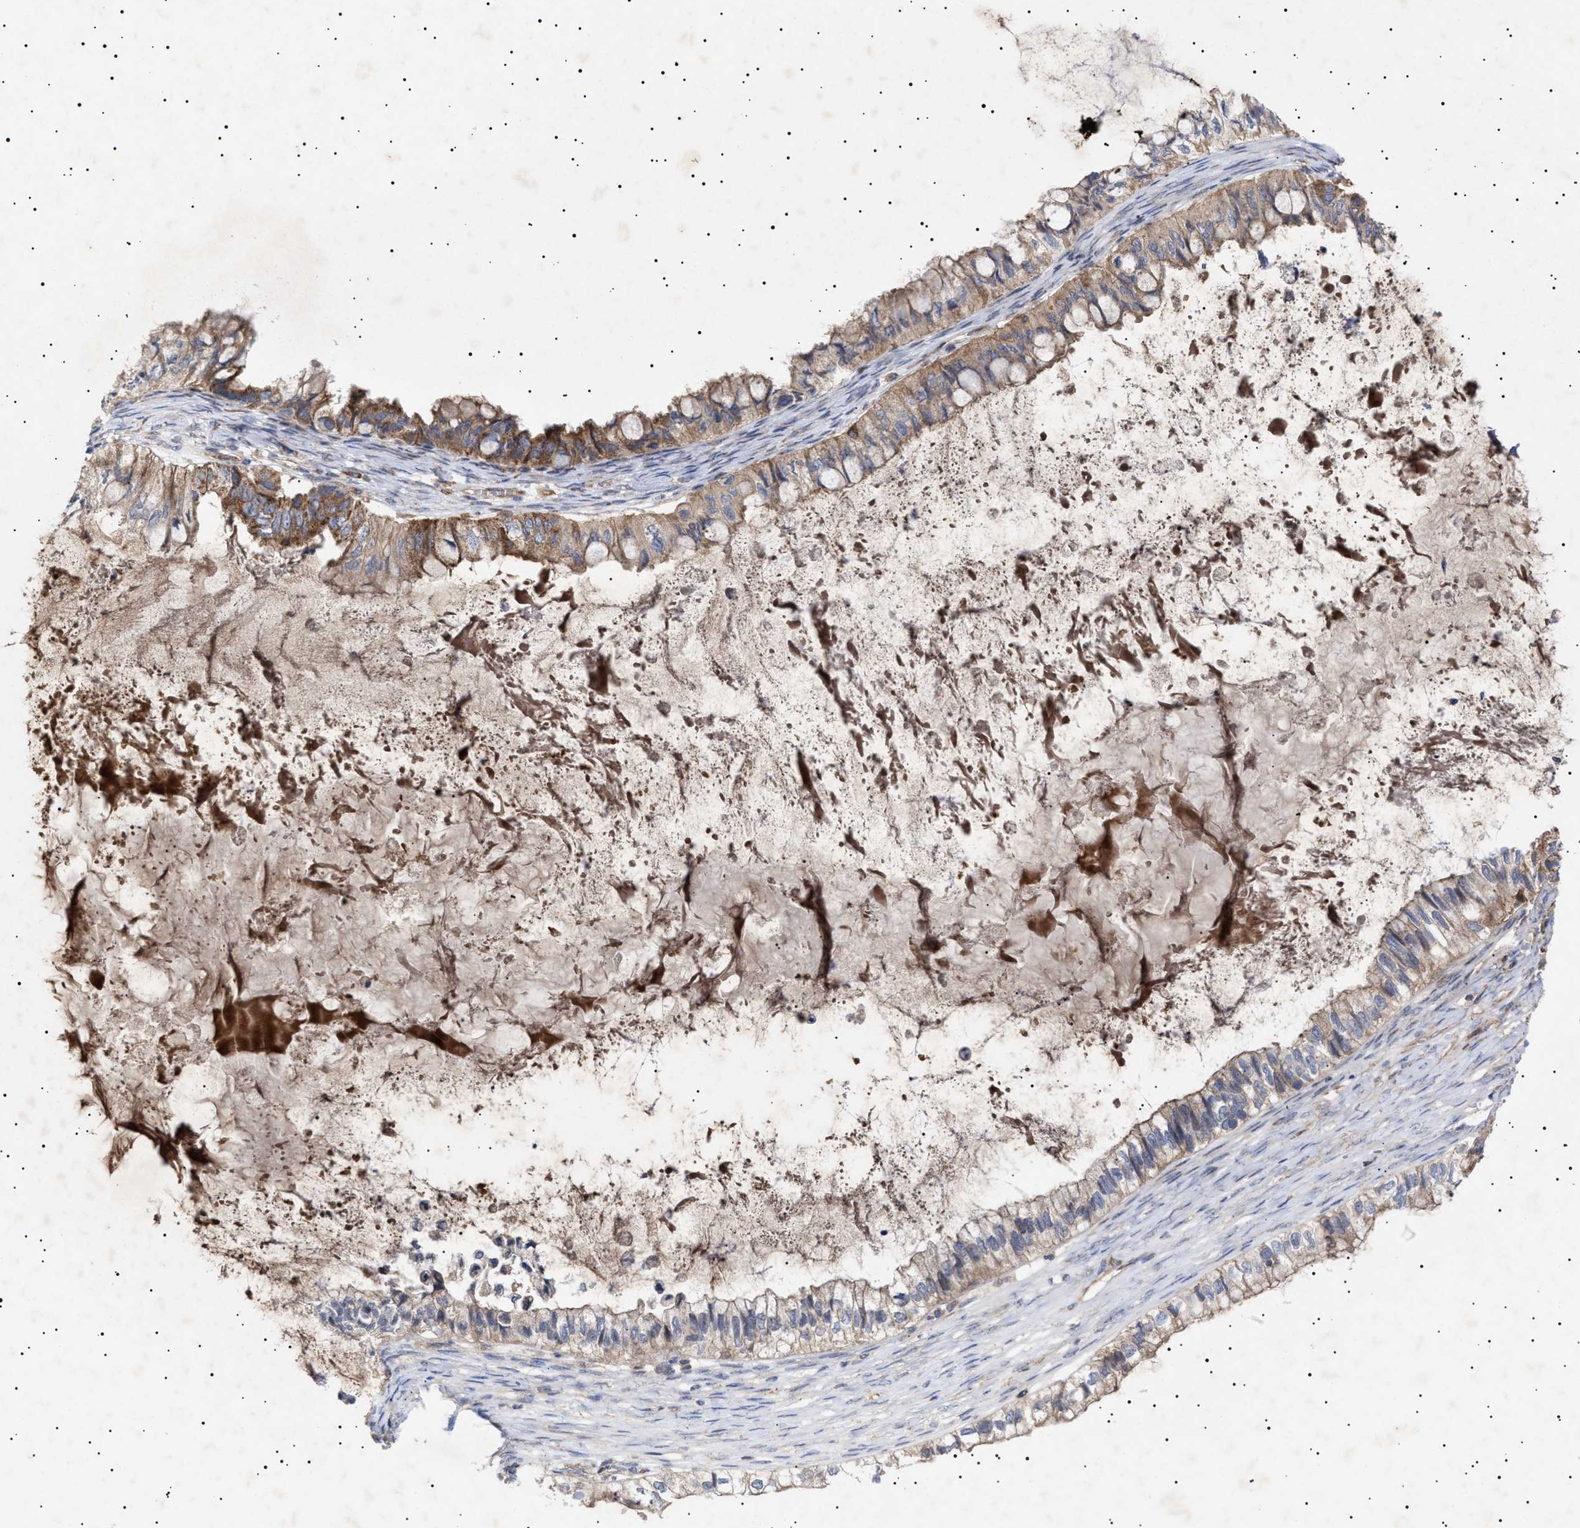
{"staining": {"intensity": "moderate", "quantity": ">75%", "location": "cytoplasmic/membranous"}, "tissue": "ovarian cancer", "cell_type": "Tumor cells", "image_type": "cancer", "snomed": [{"axis": "morphology", "description": "Cystadenocarcinoma, mucinous, NOS"}, {"axis": "topography", "description": "Ovary"}], "caption": "This photomicrograph displays immunohistochemistry (IHC) staining of human mucinous cystadenocarcinoma (ovarian), with medium moderate cytoplasmic/membranous expression in about >75% of tumor cells.", "gene": "MRPL10", "patient": {"sex": "female", "age": 80}}